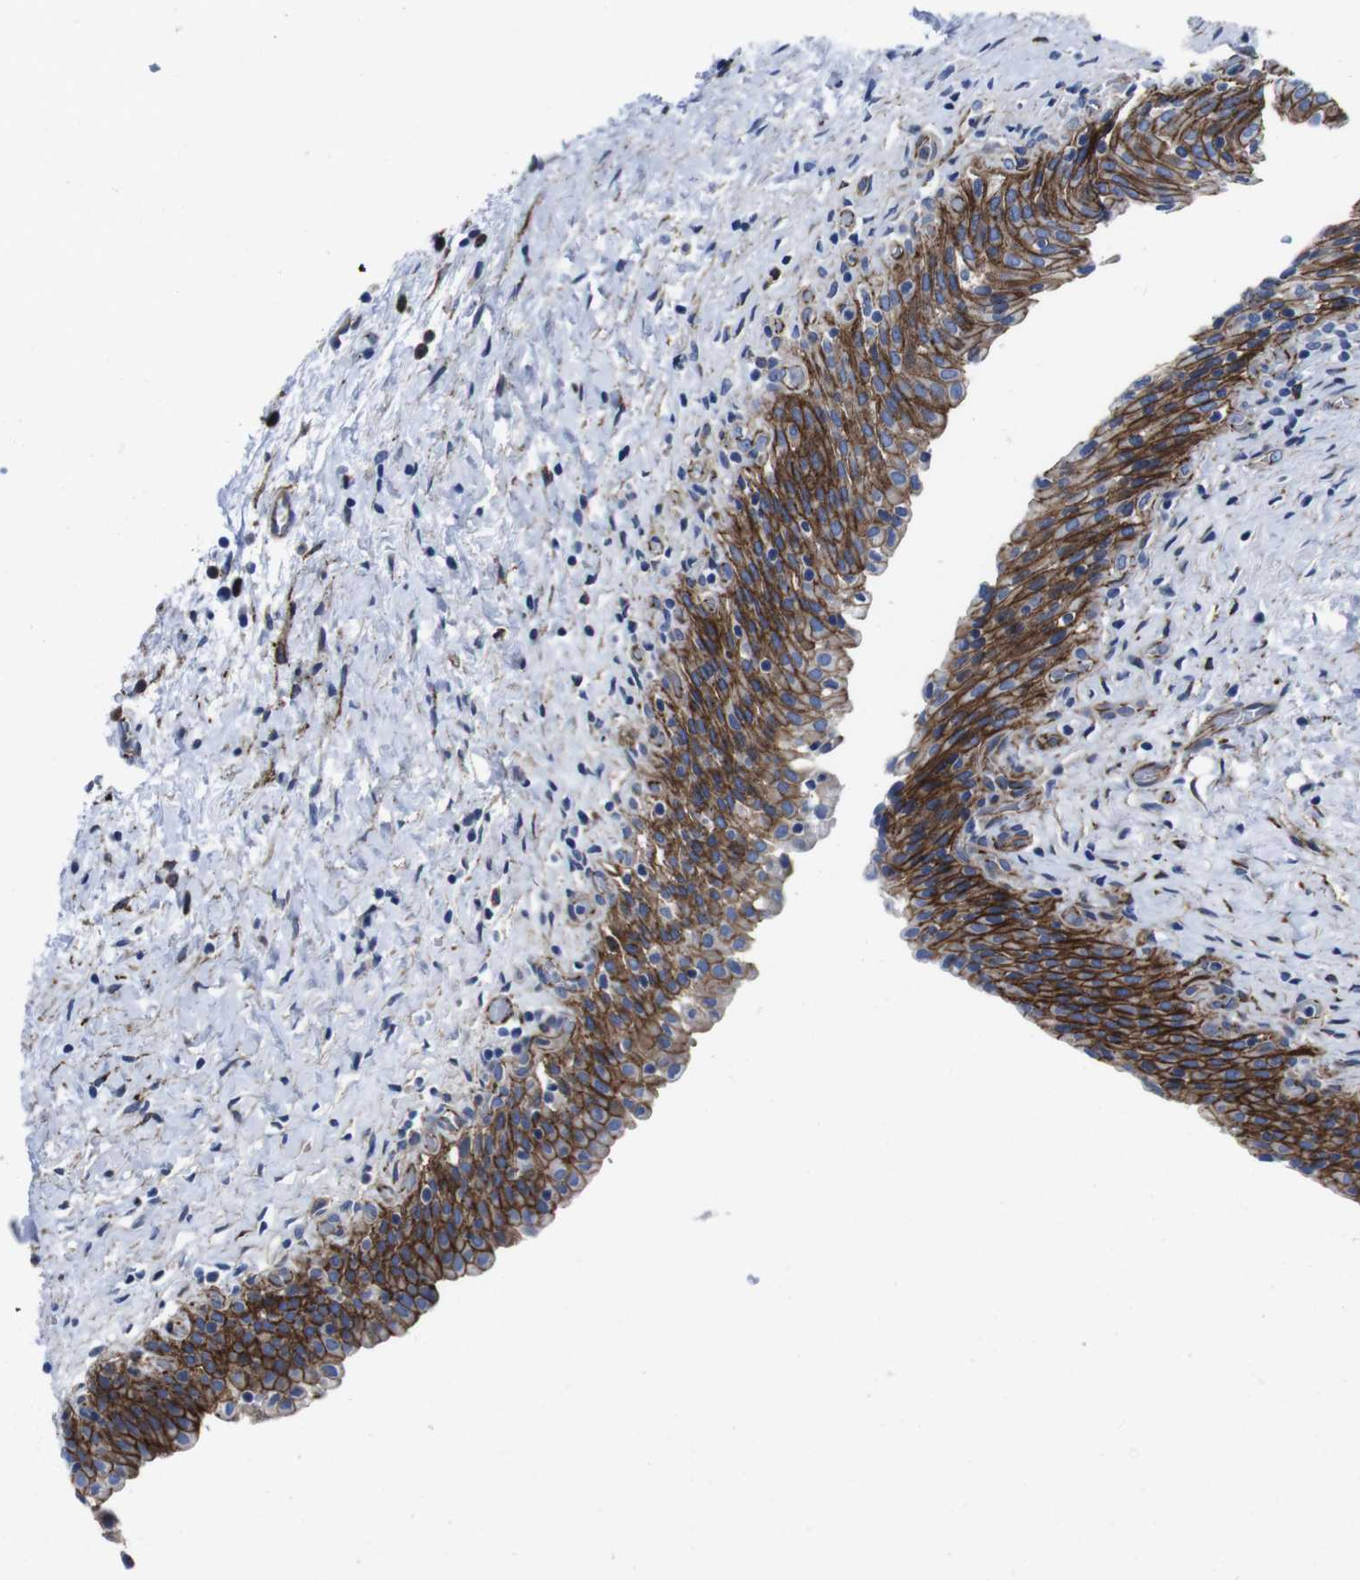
{"staining": {"intensity": "strong", "quantity": ">75%", "location": "cytoplasmic/membranous"}, "tissue": "urinary bladder", "cell_type": "Urothelial cells", "image_type": "normal", "snomed": [{"axis": "morphology", "description": "Normal tissue, NOS"}, {"axis": "topography", "description": "Urinary bladder"}], "caption": "DAB immunohistochemical staining of unremarkable urinary bladder exhibits strong cytoplasmic/membranous protein expression in approximately >75% of urothelial cells. The staining was performed using DAB (3,3'-diaminobenzidine) to visualize the protein expression in brown, while the nuclei were stained in blue with hematoxylin (Magnification: 20x).", "gene": "NUMB", "patient": {"sex": "male", "age": 51}}